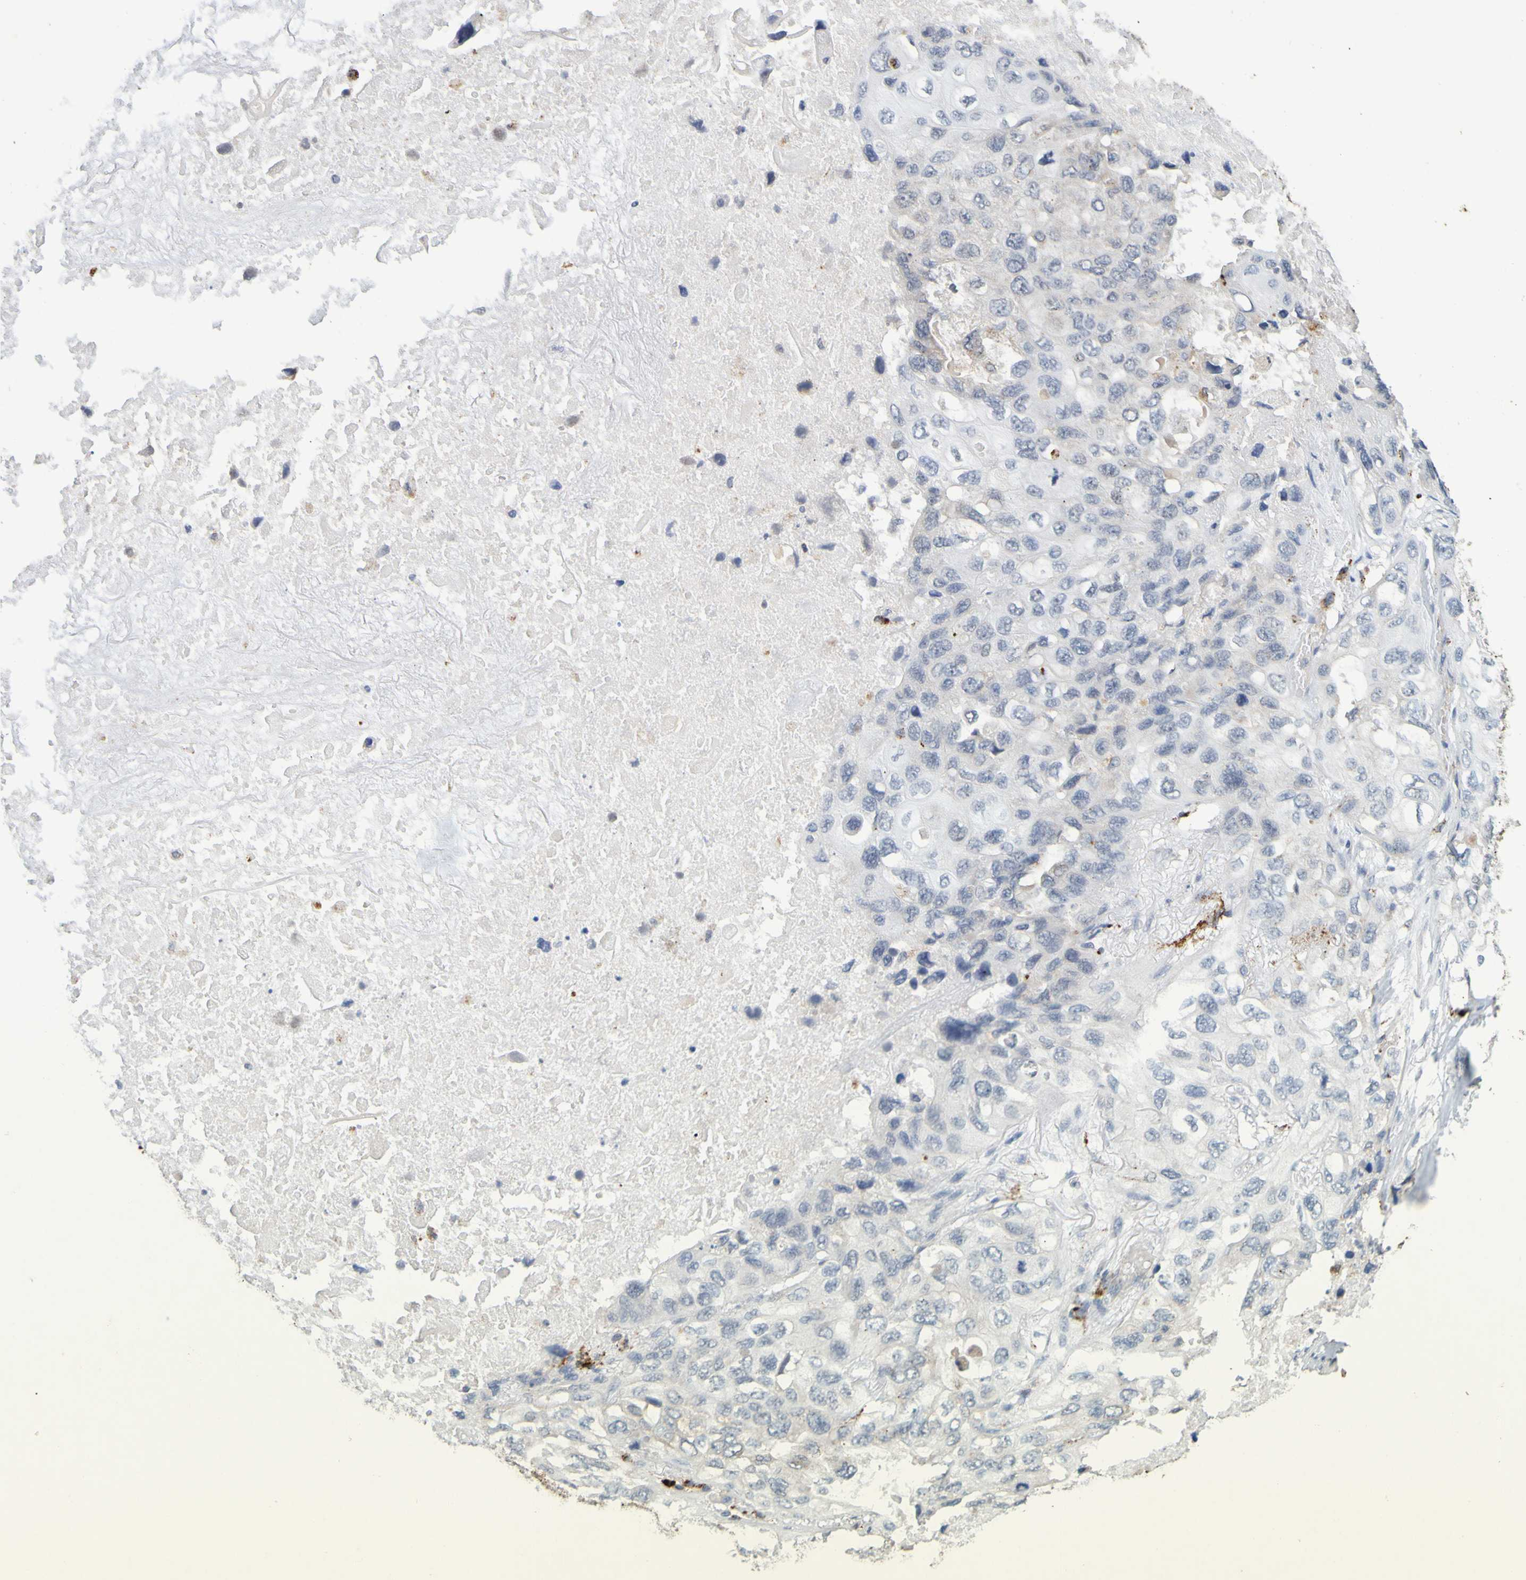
{"staining": {"intensity": "negative", "quantity": "none", "location": "none"}, "tissue": "lung cancer", "cell_type": "Tumor cells", "image_type": "cancer", "snomed": [{"axis": "morphology", "description": "Squamous cell carcinoma, NOS"}, {"axis": "topography", "description": "Lung"}], "caption": "The histopathology image exhibits no staining of tumor cells in lung cancer (squamous cell carcinoma).", "gene": "TPH1", "patient": {"sex": "female", "age": 73}}